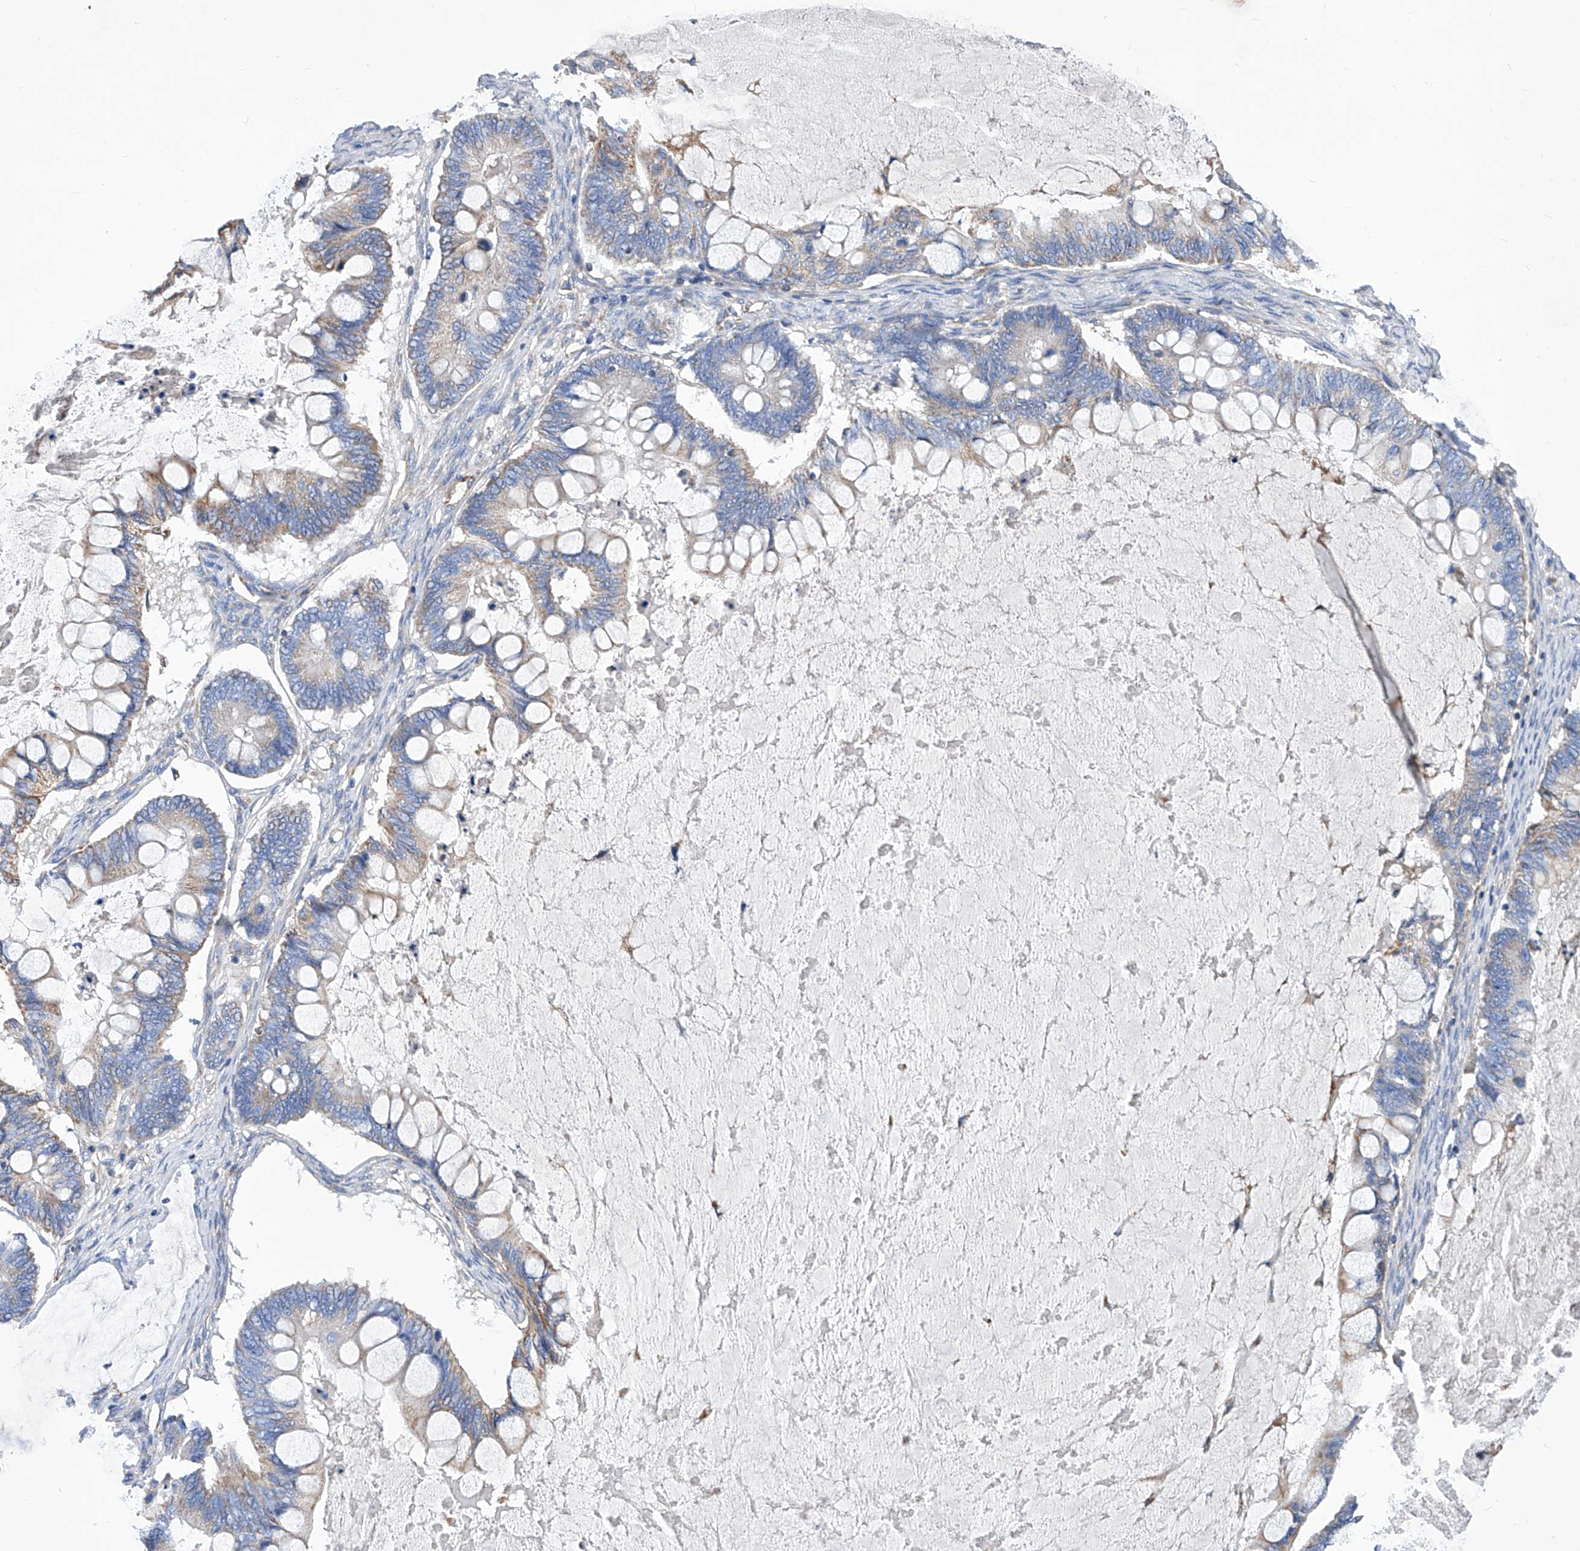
{"staining": {"intensity": "moderate", "quantity": "25%-75%", "location": "cytoplasmic/membranous"}, "tissue": "ovarian cancer", "cell_type": "Tumor cells", "image_type": "cancer", "snomed": [{"axis": "morphology", "description": "Cystadenocarcinoma, mucinous, NOS"}, {"axis": "topography", "description": "Ovary"}], "caption": "Tumor cells display moderate cytoplasmic/membranous positivity in approximately 25%-75% of cells in ovarian cancer (mucinous cystadenocarcinoma).", "gene": "HRNR", "patient": {"sex": "female", "age": 61}}